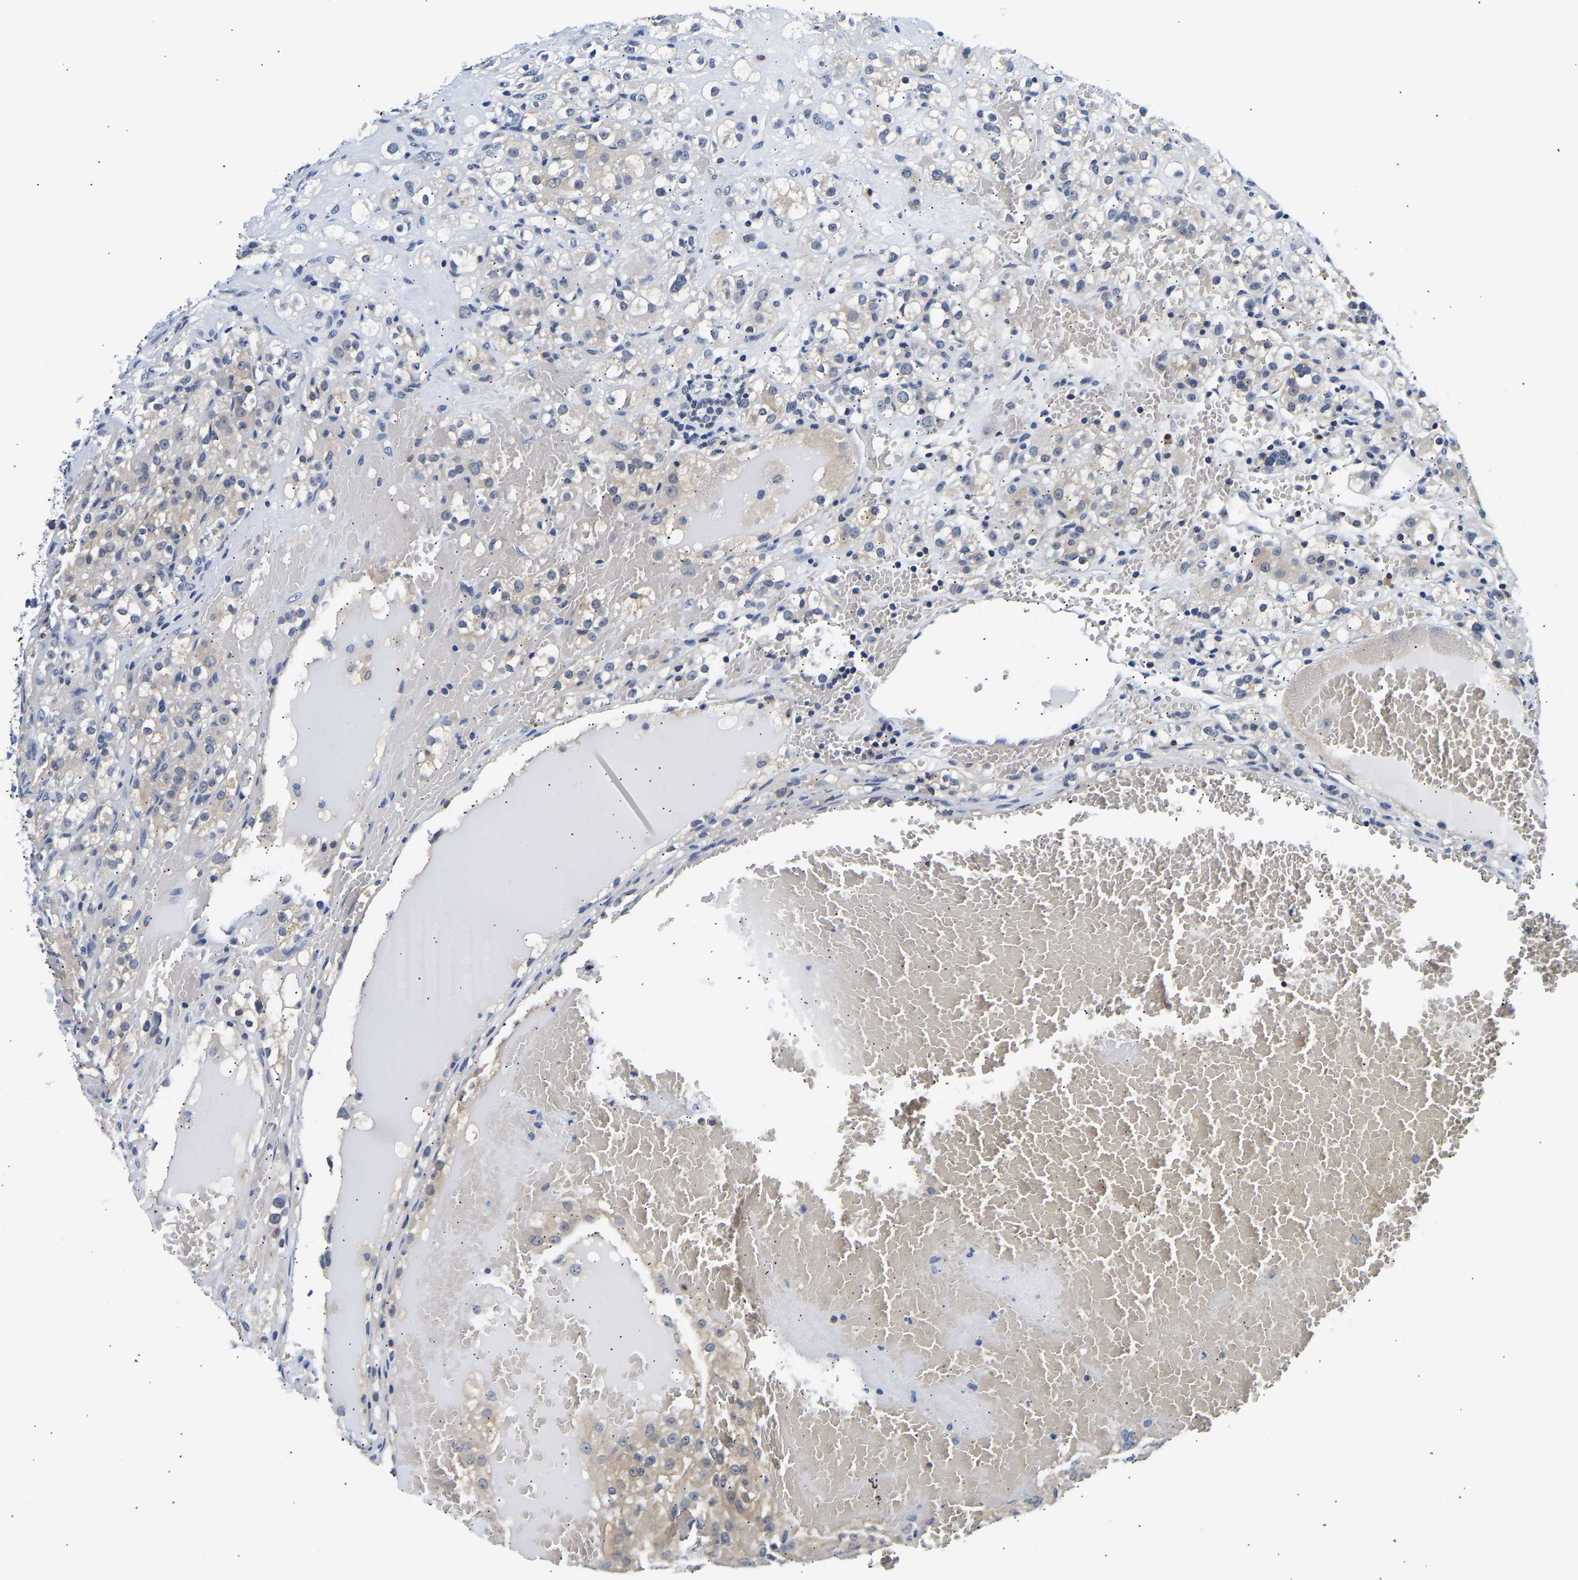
{"staining": {"intensity": "negative", "quantity": "none", "location": "none"}, "tissue": "renal cancer", "cell_type": "Tumor cells", "image_type": "cancer", "snomed": [{"axis": "morphology", "description": "Normal tissue, NOS"}, {"axis": "morphology", "description": "Adenocarcinoma, NOS"}, {"axis": "topography", "description": "Kidney"}], "caption": "Immunohistochemistry of renal adenocarcinoma displays no positivity in tumor cells.", "gene": "UCHL3", "patient": {"sex": "male", "age": 61}}